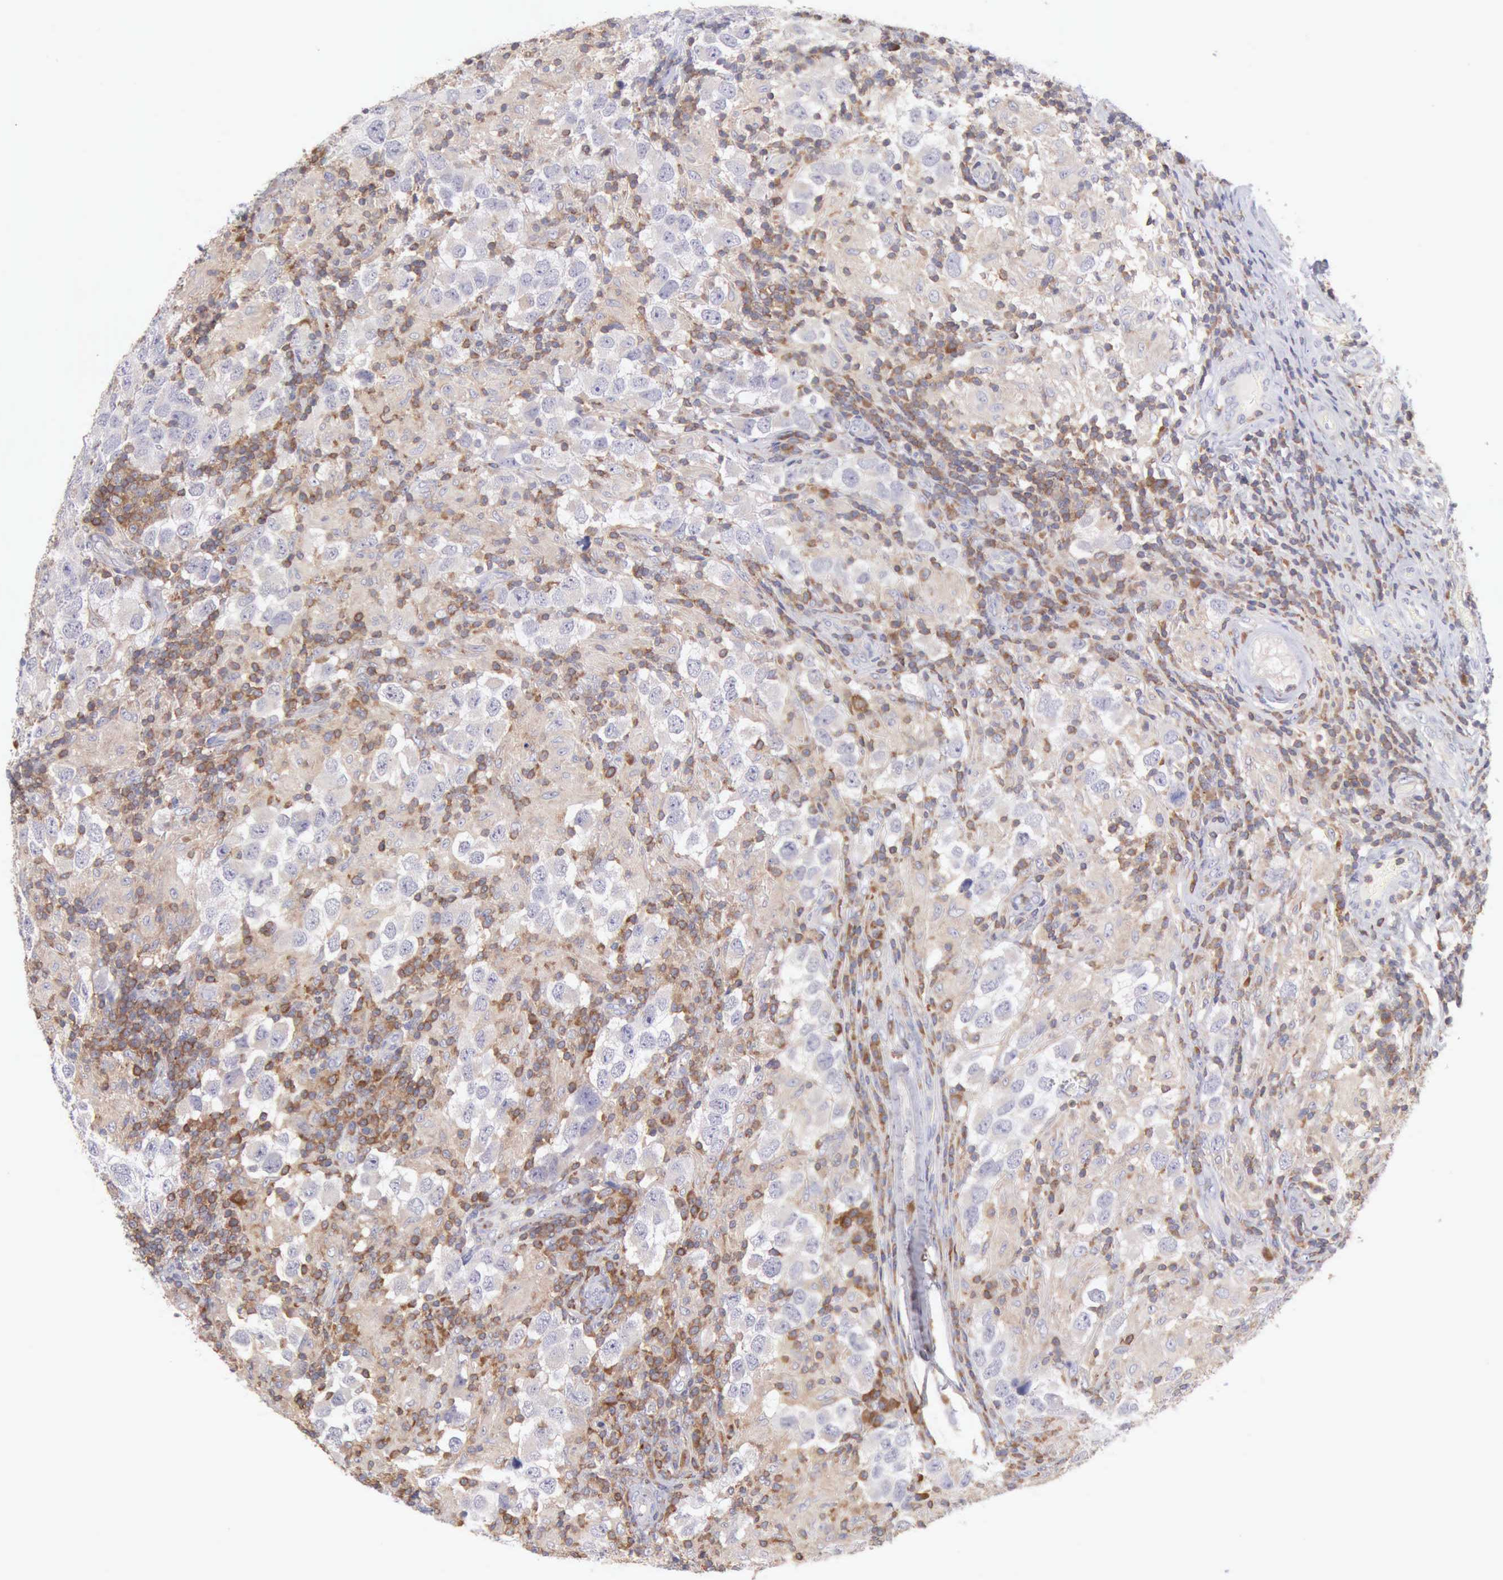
{"staining": {"intensity": "negative", "quantity": "none", "location": "none"}, "tissue": "testis cancer", "cell_type": "Tumor cells", "image_type": "cancer", "snomed": [{"axis": "morphology", "description": "Carcinoma, Embryonal, NOS"}, {"axis": "topography", "description": "Testis"}], "caption": "The micrograph shows no significant staining in tumor cells of embryonal carcinoma (testis).", "gene": "SASH3", "patient": {"sex": "male", "age": 21}}